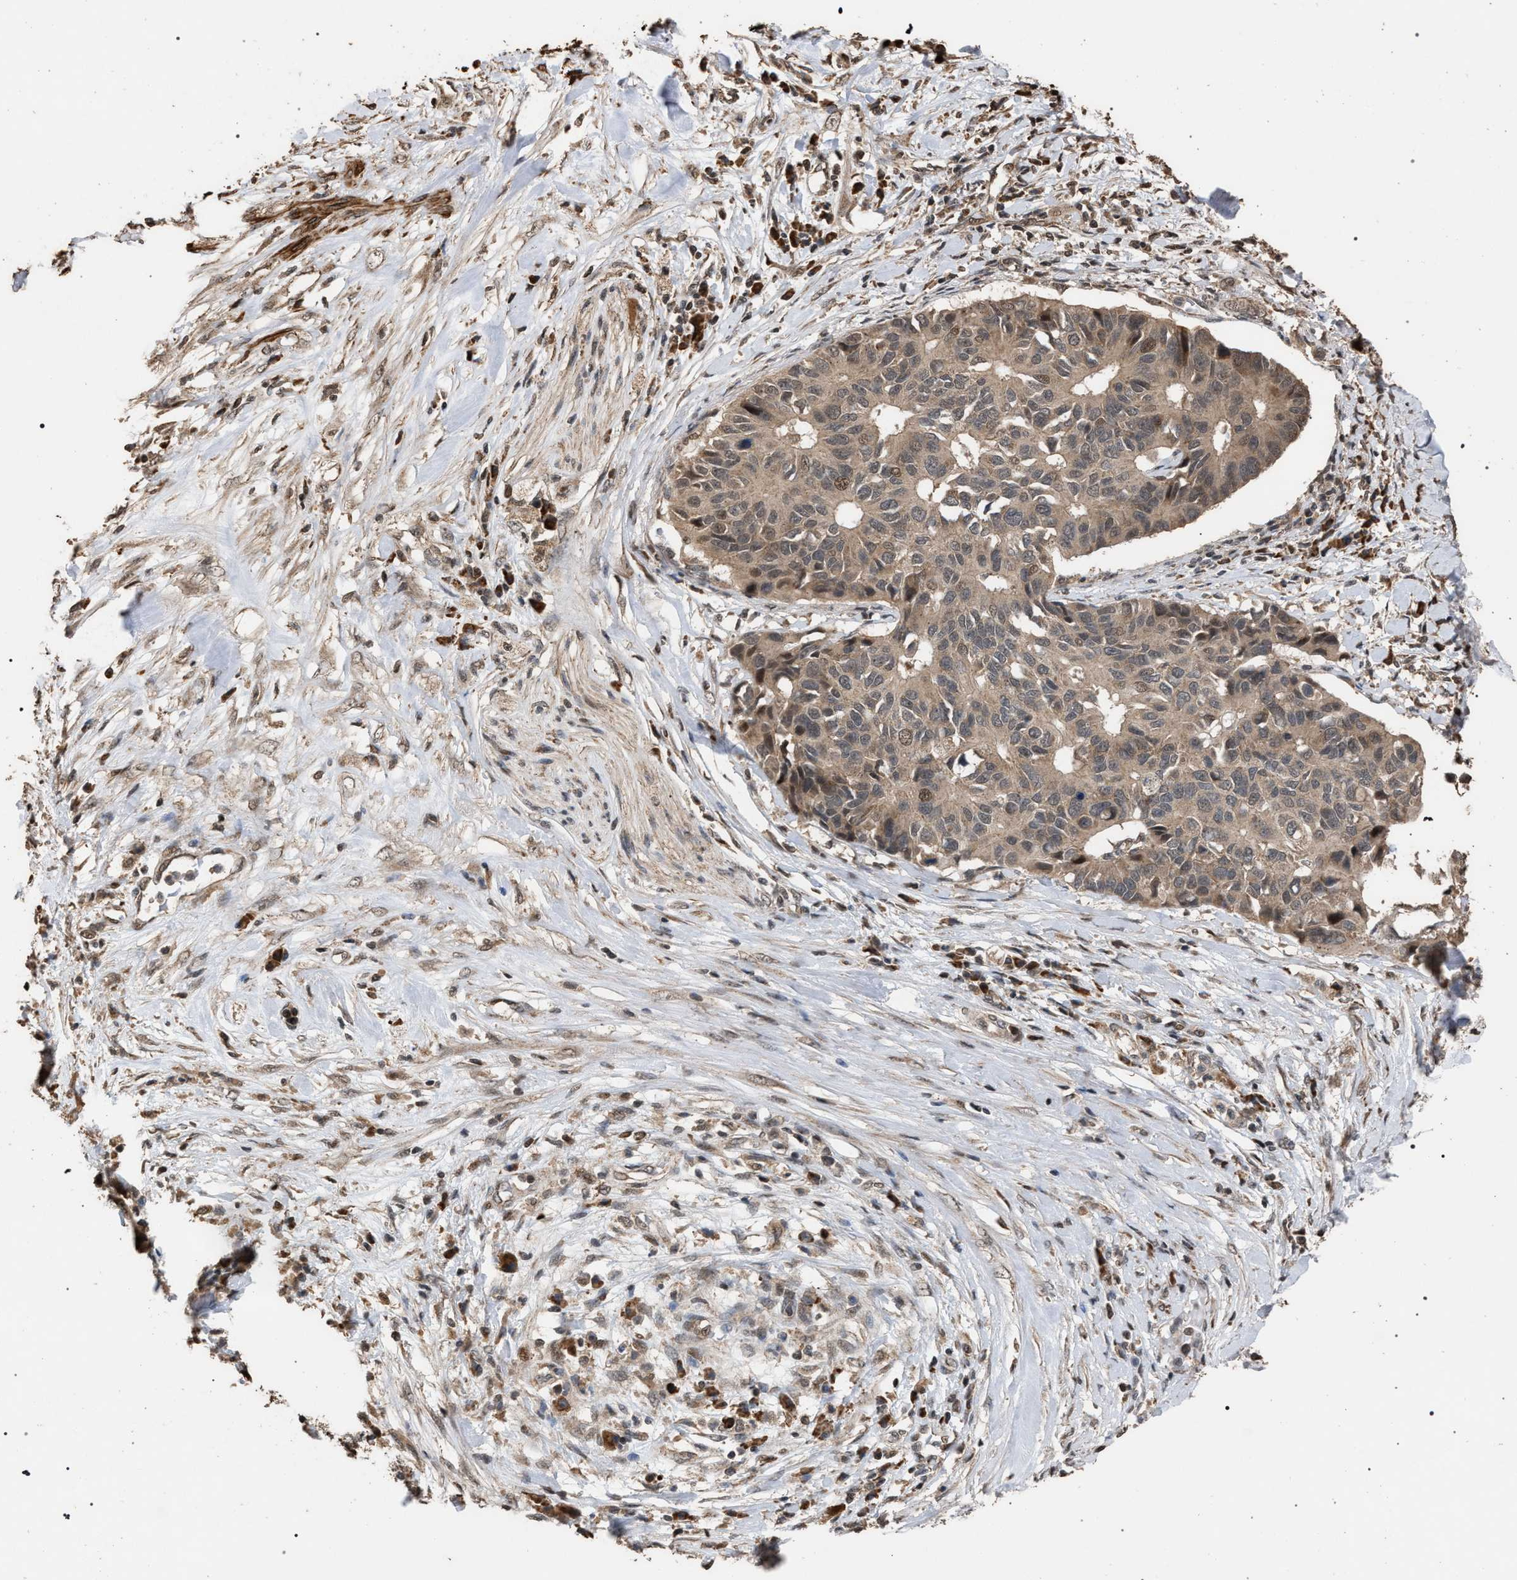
{"staining": {"intensity": "weak", "quantity": ">75%", "location": "cytoplasmic/membranous"}, "tissue": "pancreatic cancer", "cell_type": "Tumor cells", "image_type": "cancer", "snomed": [{"axis": "morphology", "description": "Adenocarcinoma, NOS"}, {"axis": "topography", "description": "Pancreas"}], "caption": "Tumor cells display weak cytoplasmic/membranous expression in approximately >75% of cells in adenocarcinoma (pancreatic).", "gene": "NAA35", "patient": {"sex": "female", "age": 56}}